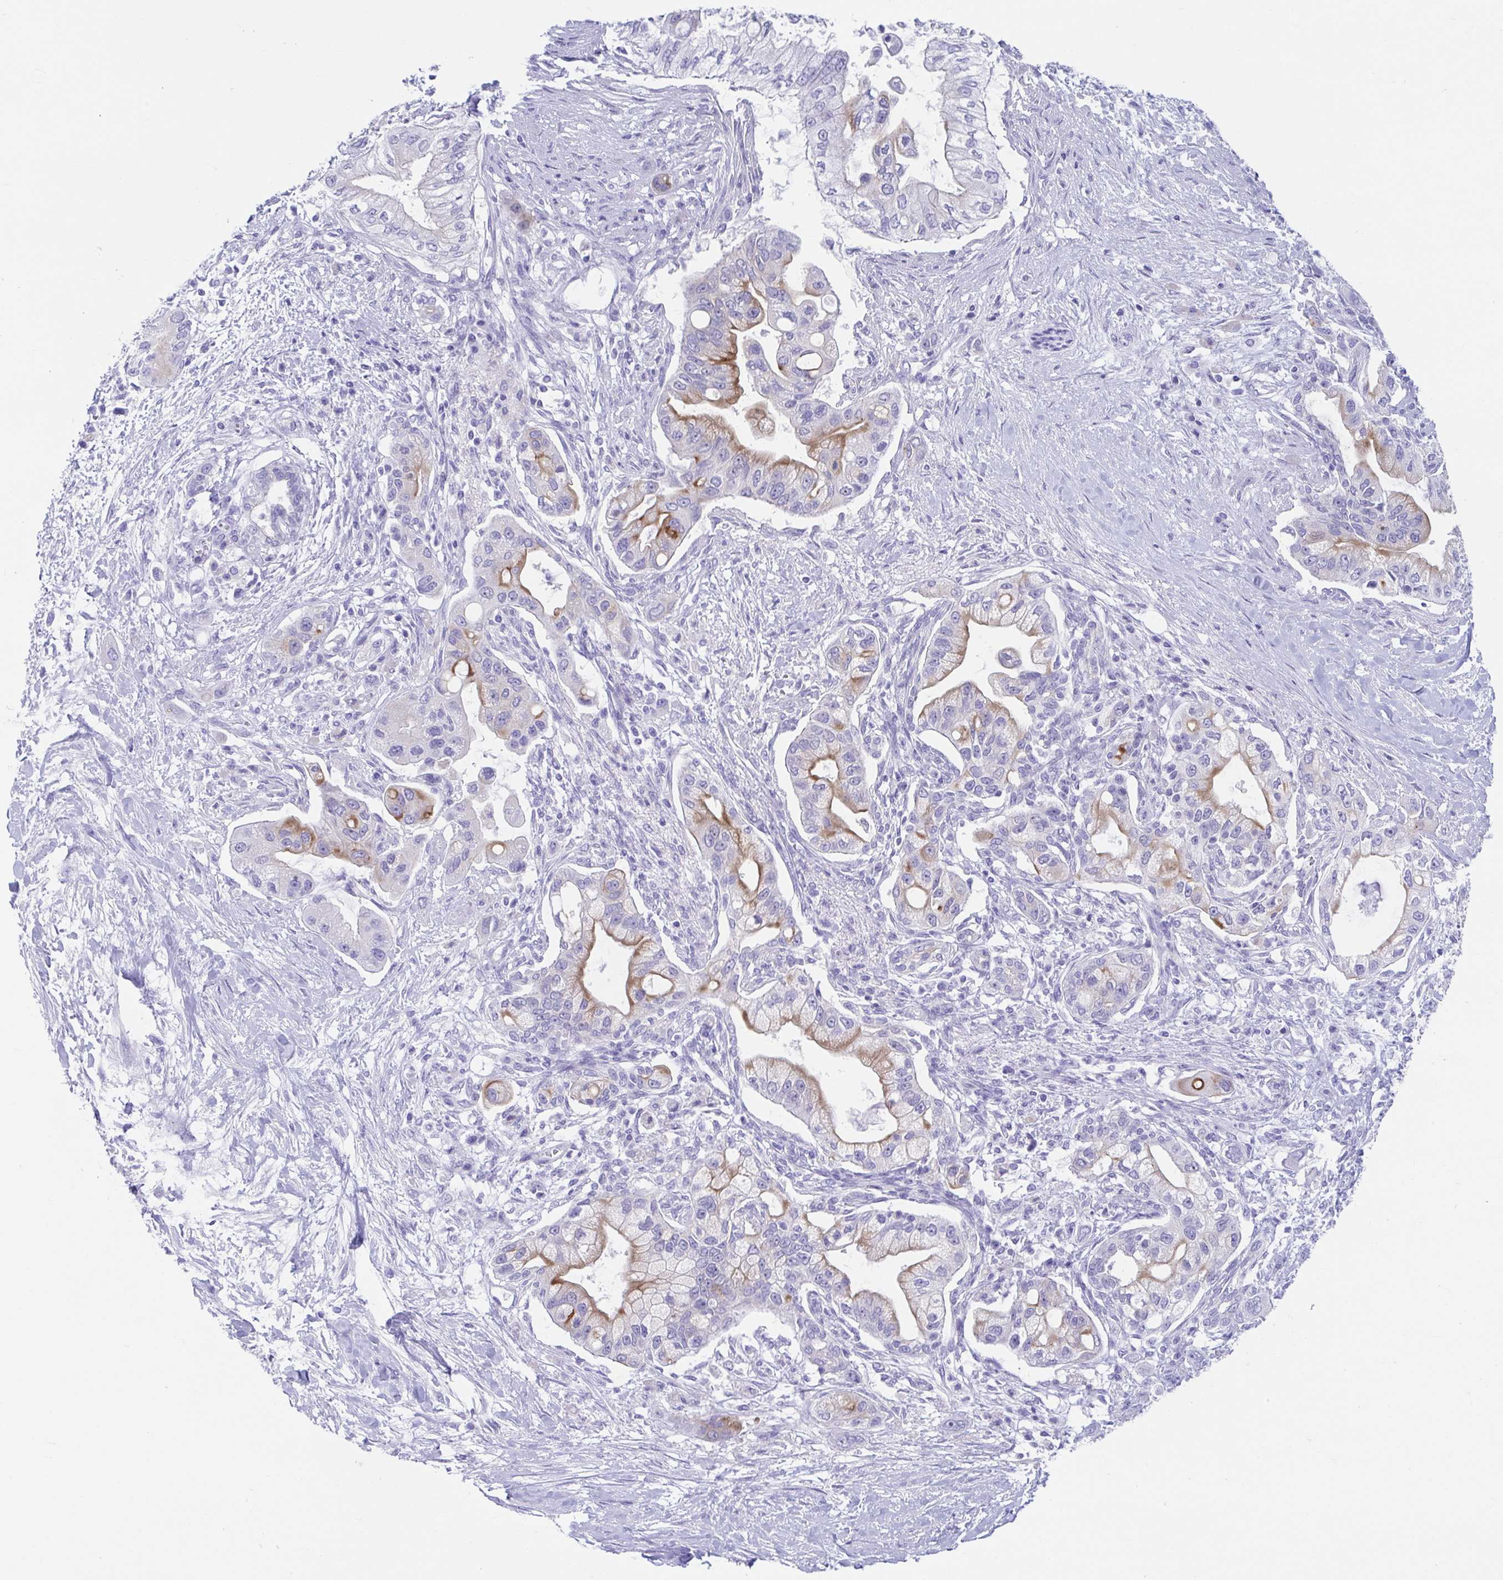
{"staining": {"intensity": "moderate", "quantity": "25%-75%", "location": "cytoplasmic/membranous"}, "tissue": "pancreatic cancer", "cell_type": "Tumor cells", "image_type": "cancer", "snomed": [{"axis": "morphology", "description": "Adenocarcinoma, NOS"}, {"axis": "topography", "description": "Pancreas"}], "caption": "IHC (DAB) staining of human pancreatic cancer (adenocarcinoma) displays moderate cytoplasmic/membranous protein positivity in approximately 25%-75% of tumor cells.", "gene": "TTC30B", "patient": {"sex": "male", "age": 57}}